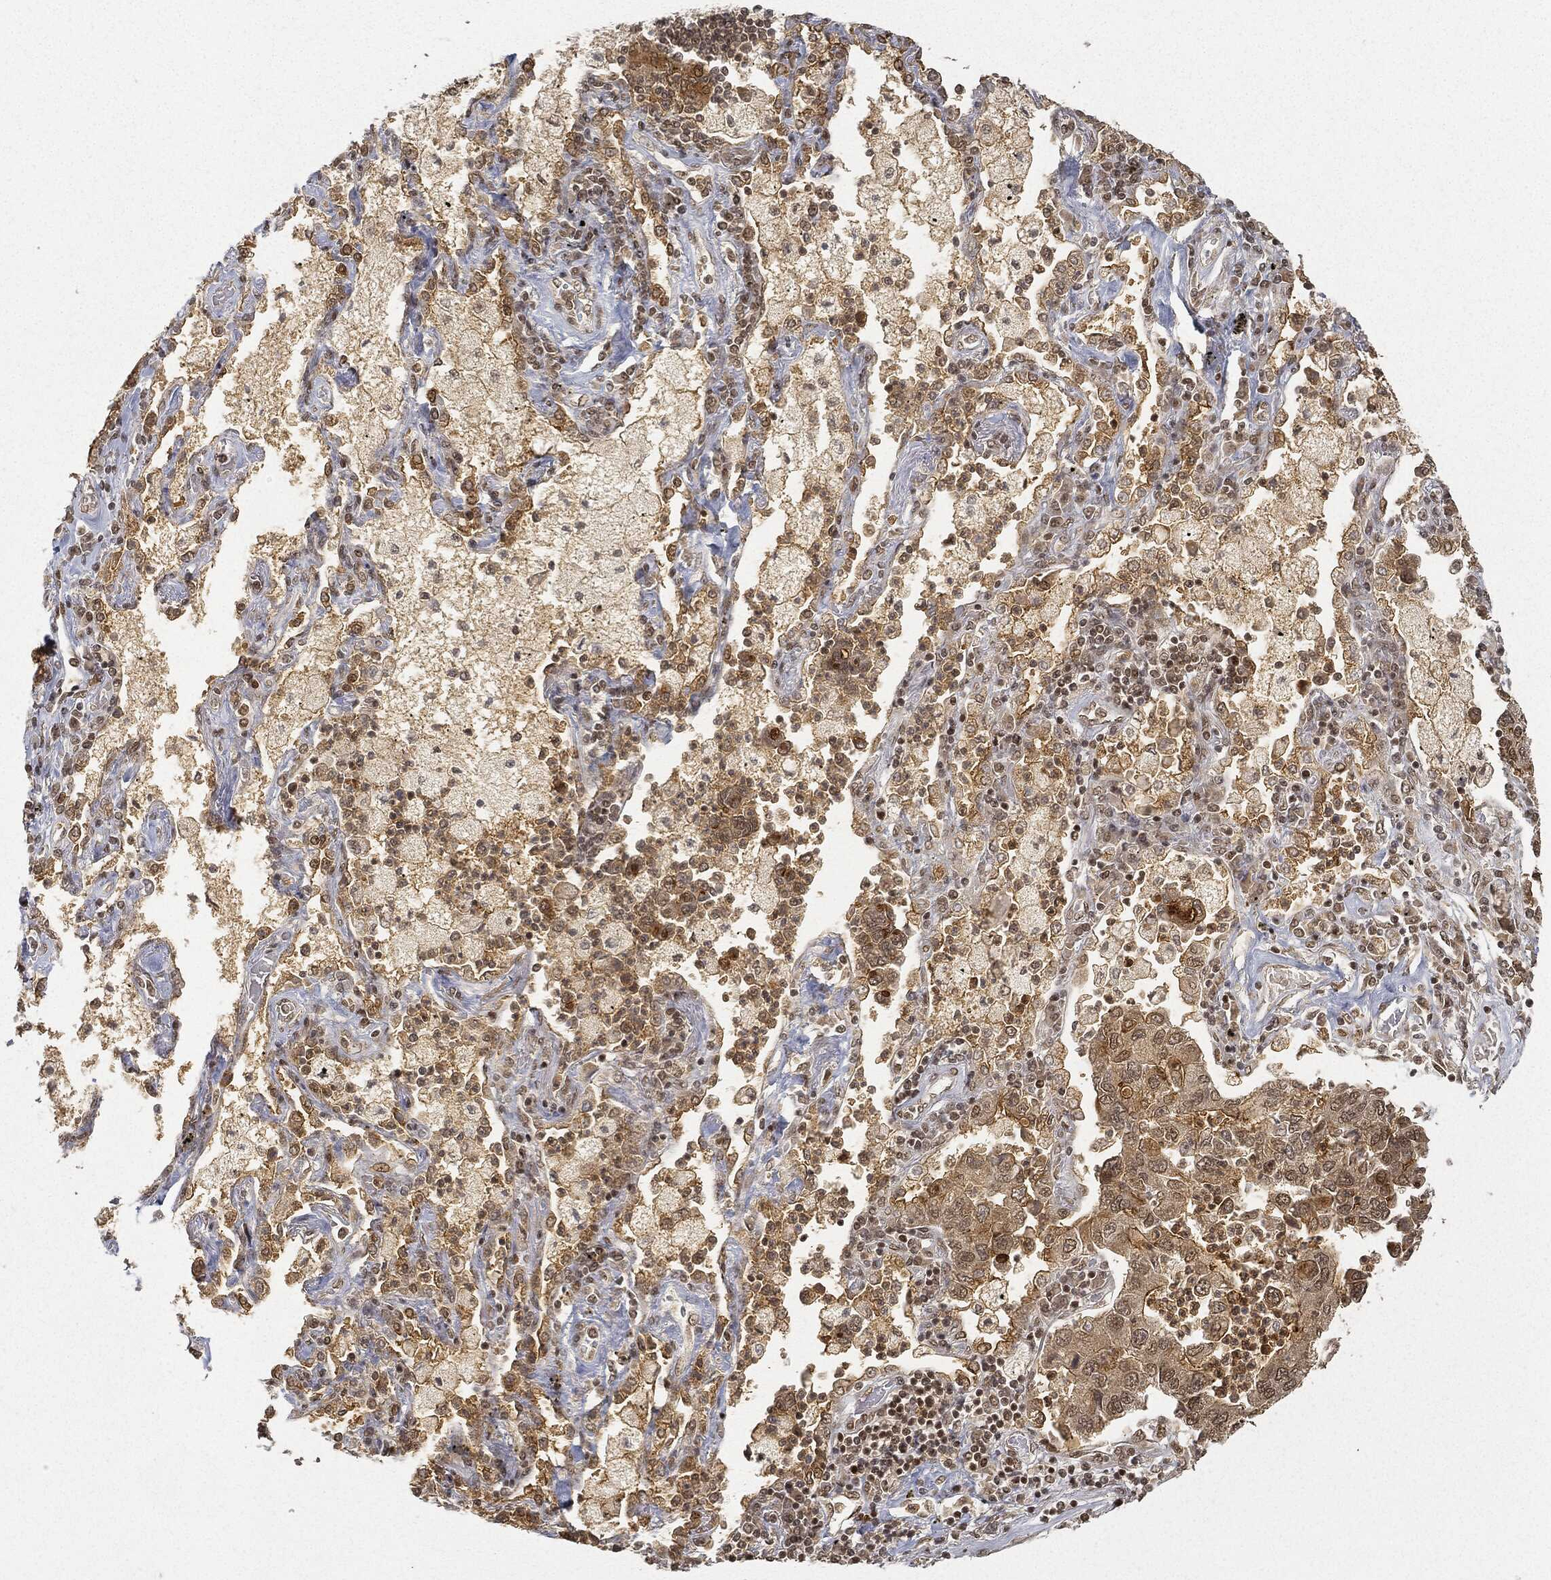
{"staining": {"intensity": "moderate", "quantity": "<25%", "location": "cytoplasmic/membranous"}, "tissue": "lung cancer", "cell_type": "Tumor cells", "image_type": "cancer", "snomed": [{"axis": "morphology", "description": "Adenocarcinoma, NOS"}, {"axis": "topography", "description": "Lung"}], "caption": "Immunohistochemical staining of adenocarcinoma (lung) demonstrates moderate cytoplasmic/membranous protein staining in approximately <25% of tumor cells.", "gene": "CIB1", "patient": {"sex": "female", "age": 57}}